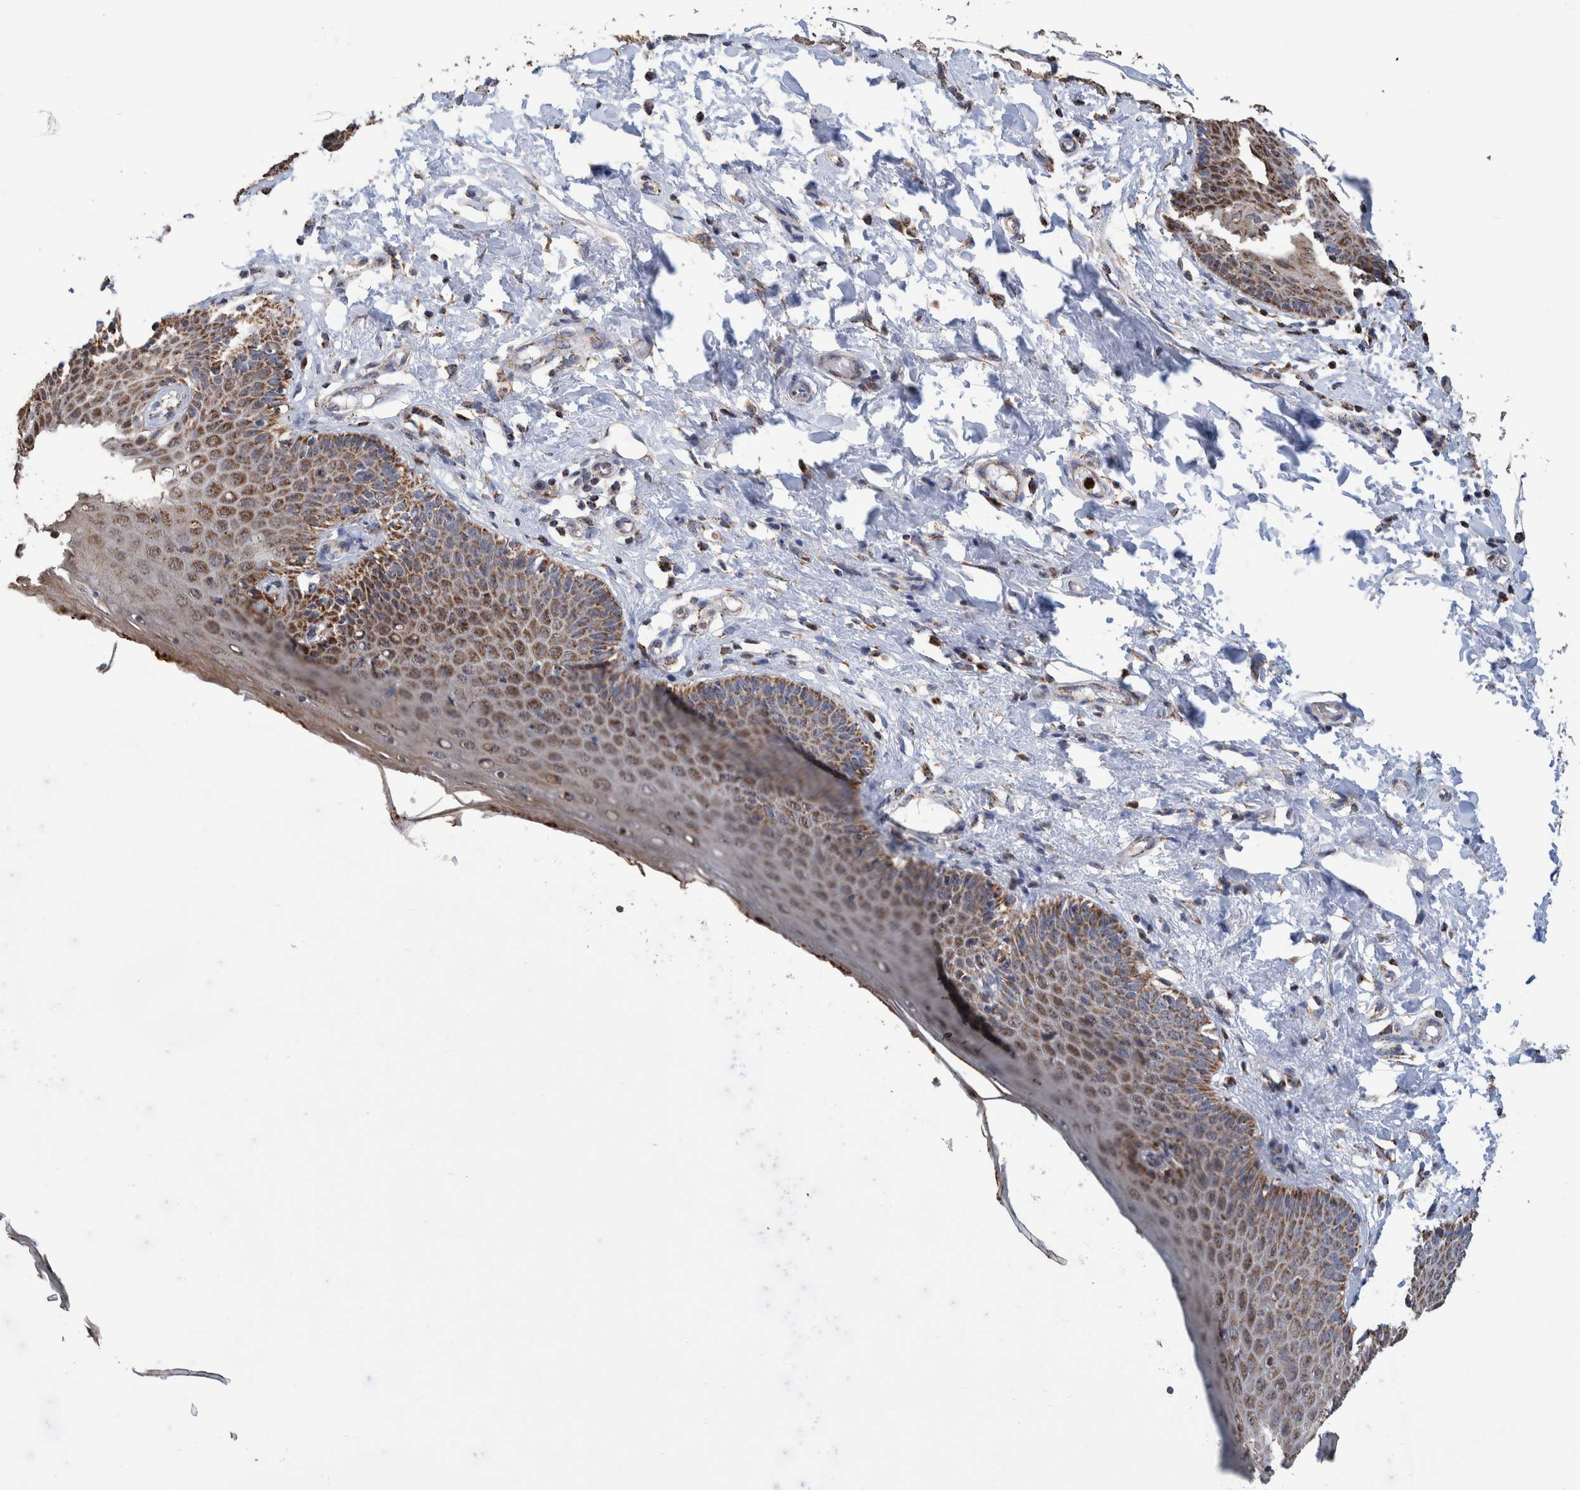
{"staining": {"intensity": "moderate", "quantity": "25%-75%", "location": "cytoplasmic/membranous"}, "tissue": "skin", "cell_type": "Epidermal cells", "image_type": "normal", "snomed": [{"axis": "morphology", "description": "Normal tissue, NOS"}, {"axis": "topography", "description": "Vulva"}], "caption": "Immunohistochemistry photomicrograph of benign skin: skin stained using immunohistochemistry displays medium levels of moderate protein expression localized specifically in the cytoplasmic/membranous of epidermal cells, appearing as a cytoplasmic/membranous brown color.", "gene": "DECR1", "patient": {"sex": "female", "age": 66}}